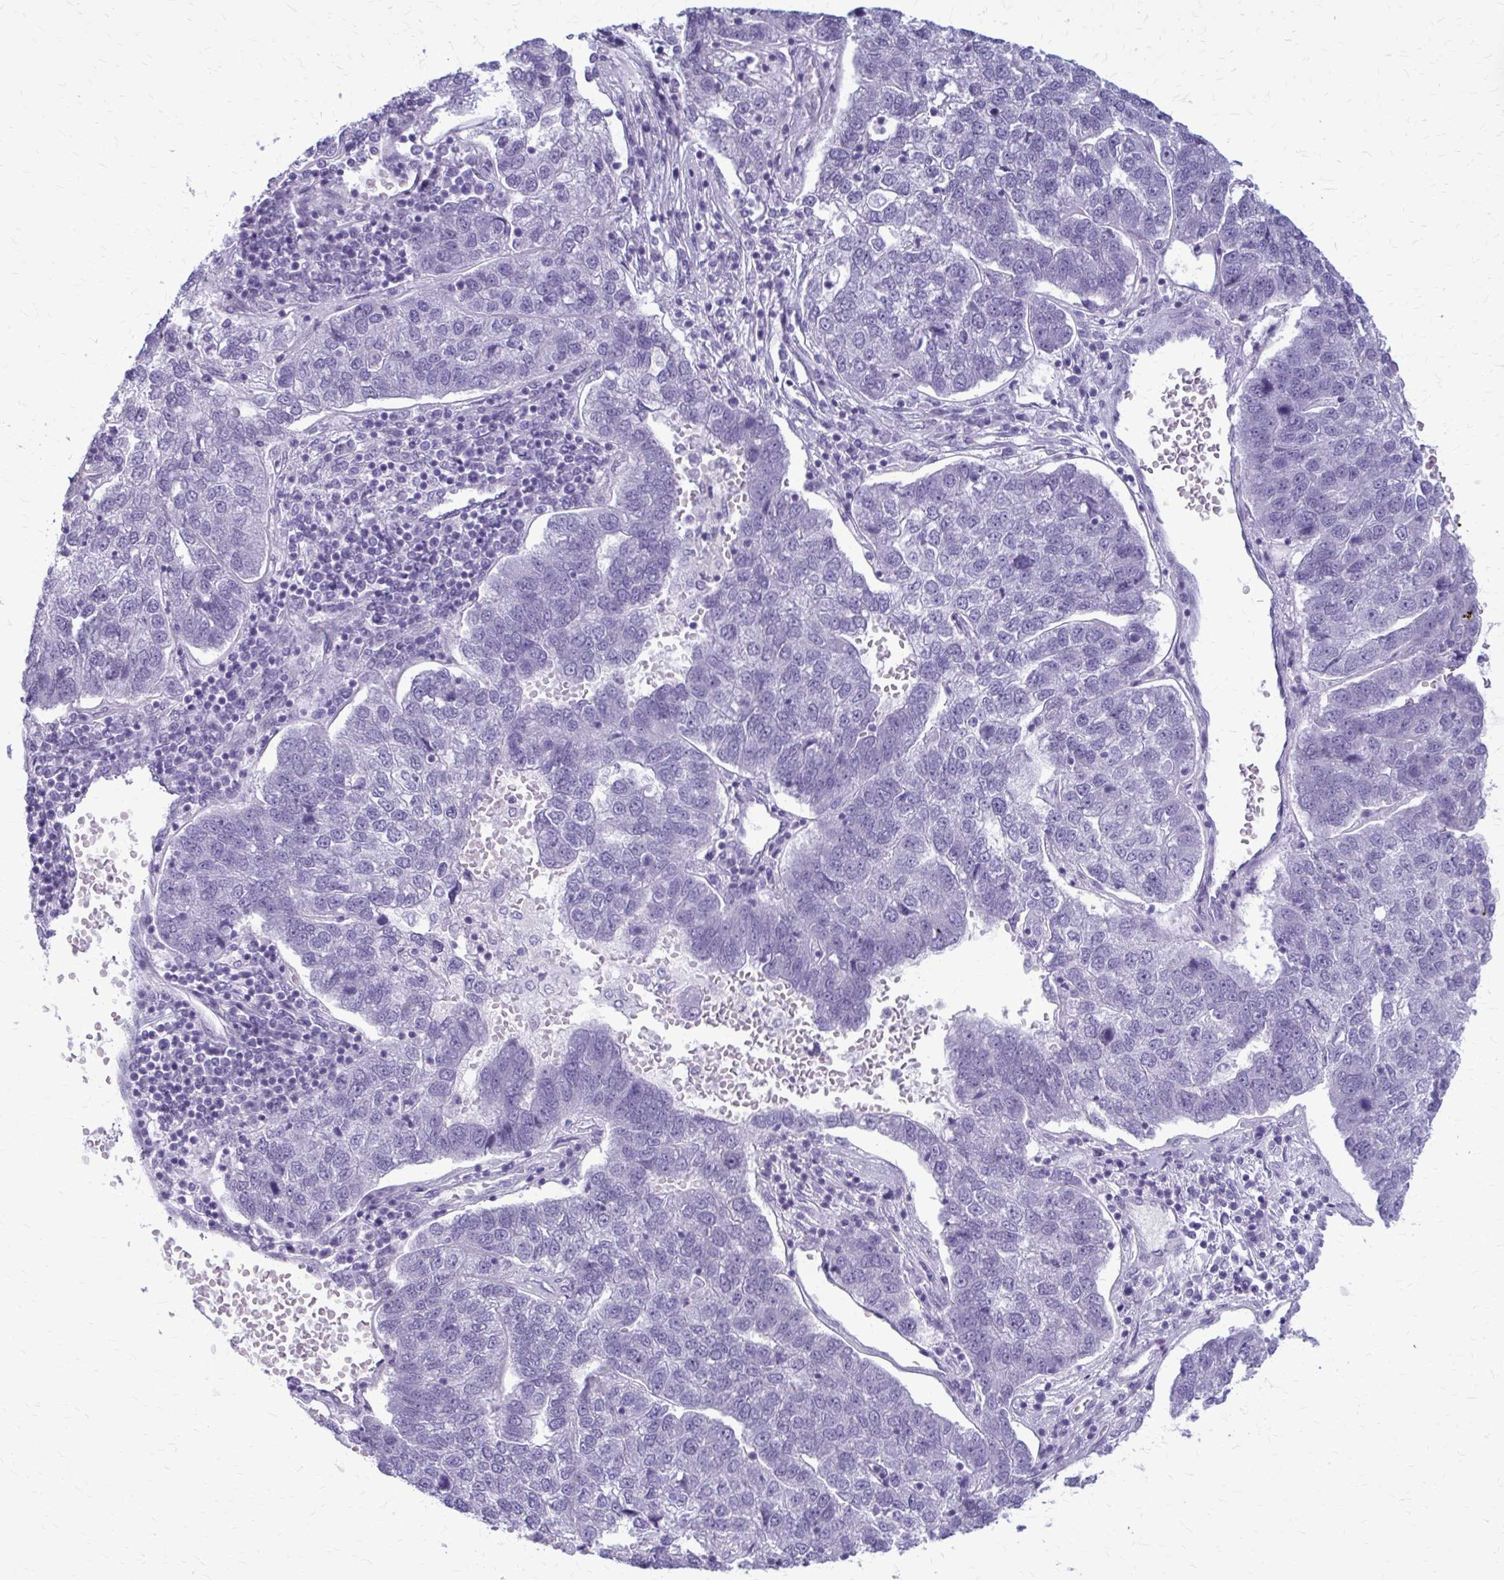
{"staining": {"intensity": "negative", "quantity": "none", "location": "none"}, "tissue": "pancreatic cancer", "cell_type": "Tumor cells", "image_type": "cancer", "snomed": [{"axis": "morphology", "description": "Adenocarcinoma, NOS"}, {"axis": "topography", "description": "Pancreas"}], "caption": "This is an immunohistochemistry photomicrograph of human adenocarcinoma (pancreatic). There is no expression in tumor cells.", "gene": "CASQ2", "patient": {"sex": "female", "age": 61}}